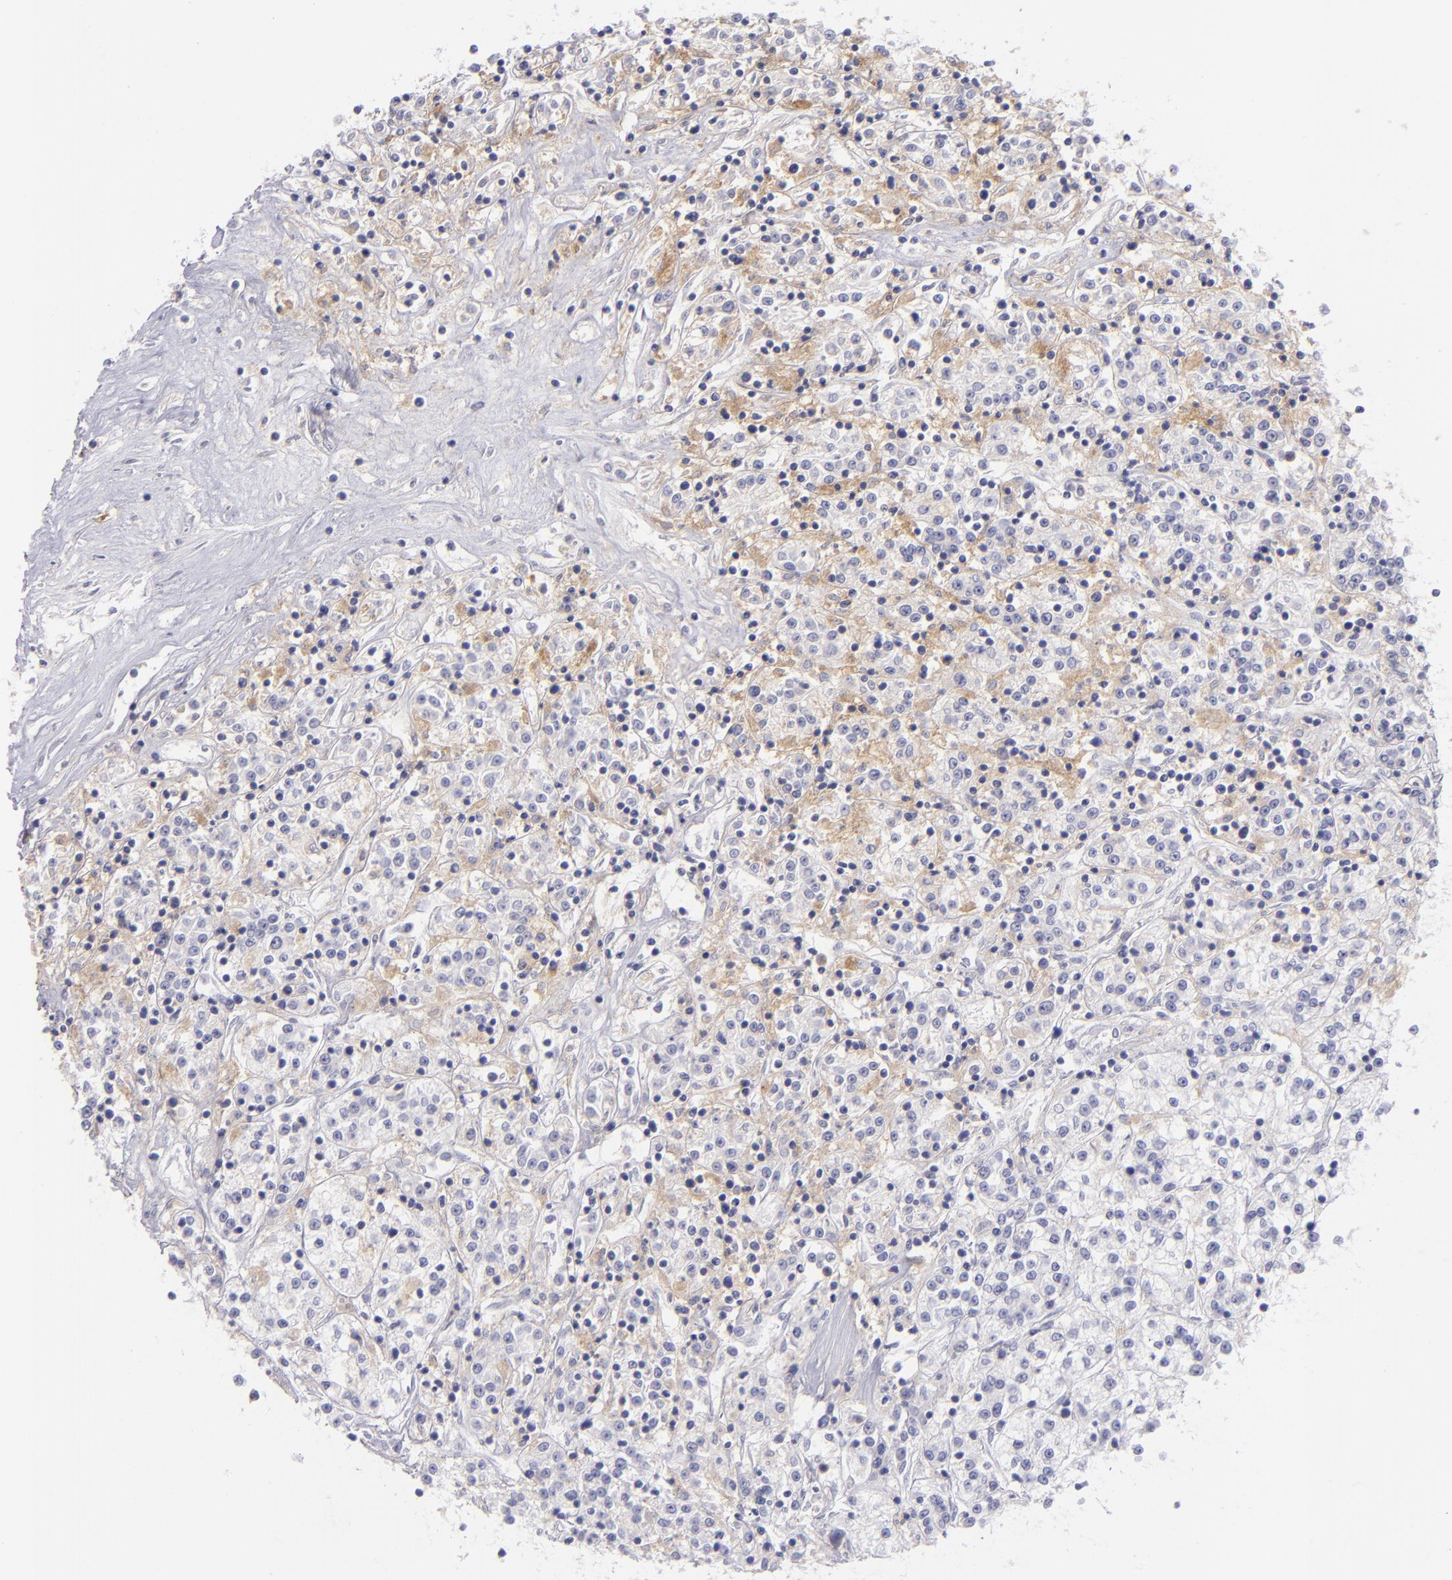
{"staining": {"intensity": "negative", "quantity": "none", "location": "none"}, "tissue": "renal cancer", "cell_type": "Tumor cells", "image_type": "cancer", "snomed": [{"axis": "morphology", "description": "Adenocarcinoma, NOS"}, {"axis": "topography", "description": "Kidney"}], "caption": "High magnification brightfield microscopy of renal cancer (adenocarcinoma) stained with DAB (brown) and counterstained with hematoxylin (blue): tumor cells show no significant staining.", "gene": "CD82", "patient": {"sex": "female", "age": 76}}